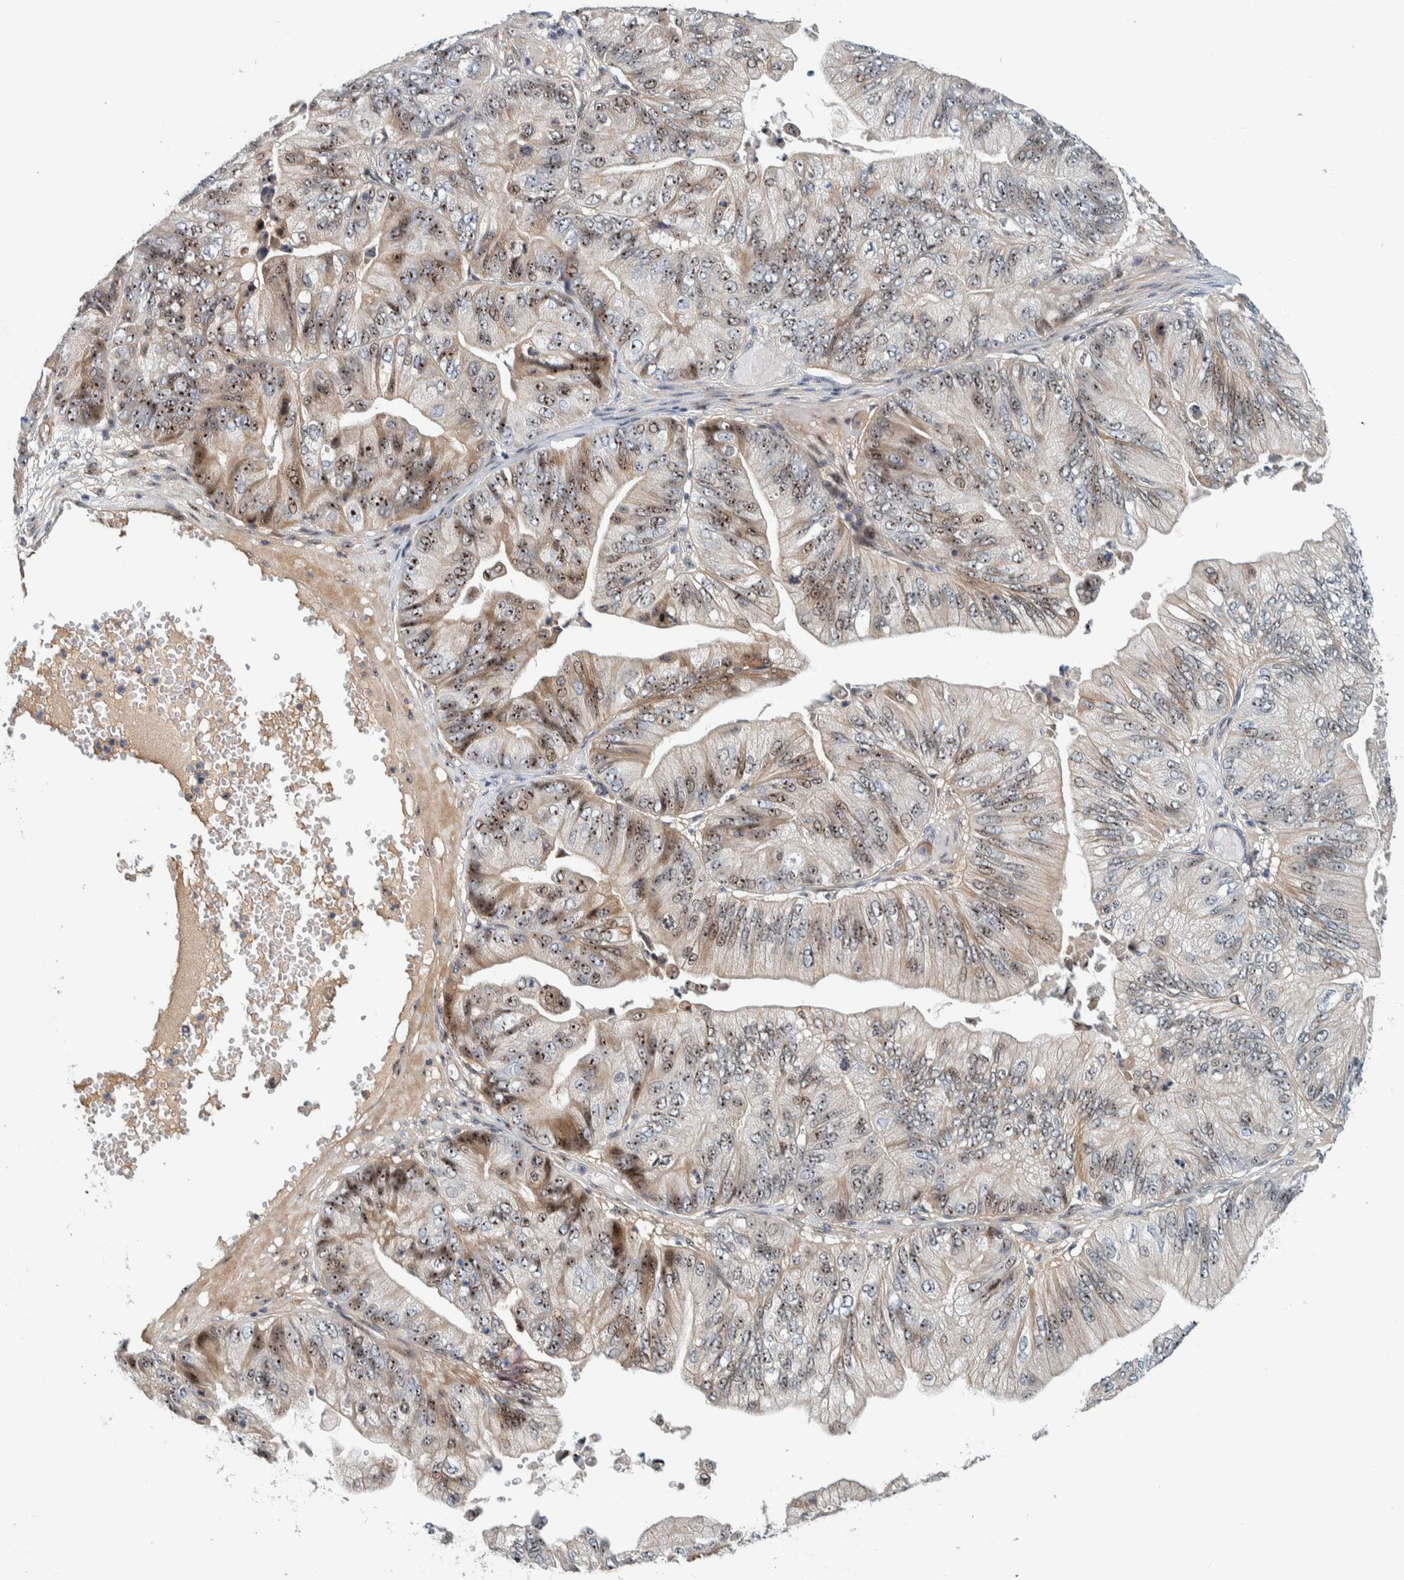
{"staining": {"intensity": "strong", "quantity": ">75%", "location": "cytoplasmic/membranous,nuclear"}, "tissue": "ovarian cancer", "cell_type": "Tumor cells", "image_type": "cancer", "snomed": [{"axis": "morphology", "description": "Cystadenocarcinoma, mucinous, NOS"}, {"axis": "topography", "description": "Ovary"}], "caption": "The photomicrograph reveals staining of ovarian cancer (mucinous cystadenocarcinoma), revealing strong cytoplasmic/membranous and nuclear protein expression (brown color) within tumor cells.", "gene": "NOL11", "patient": {"sex": "female", "age": 61}}